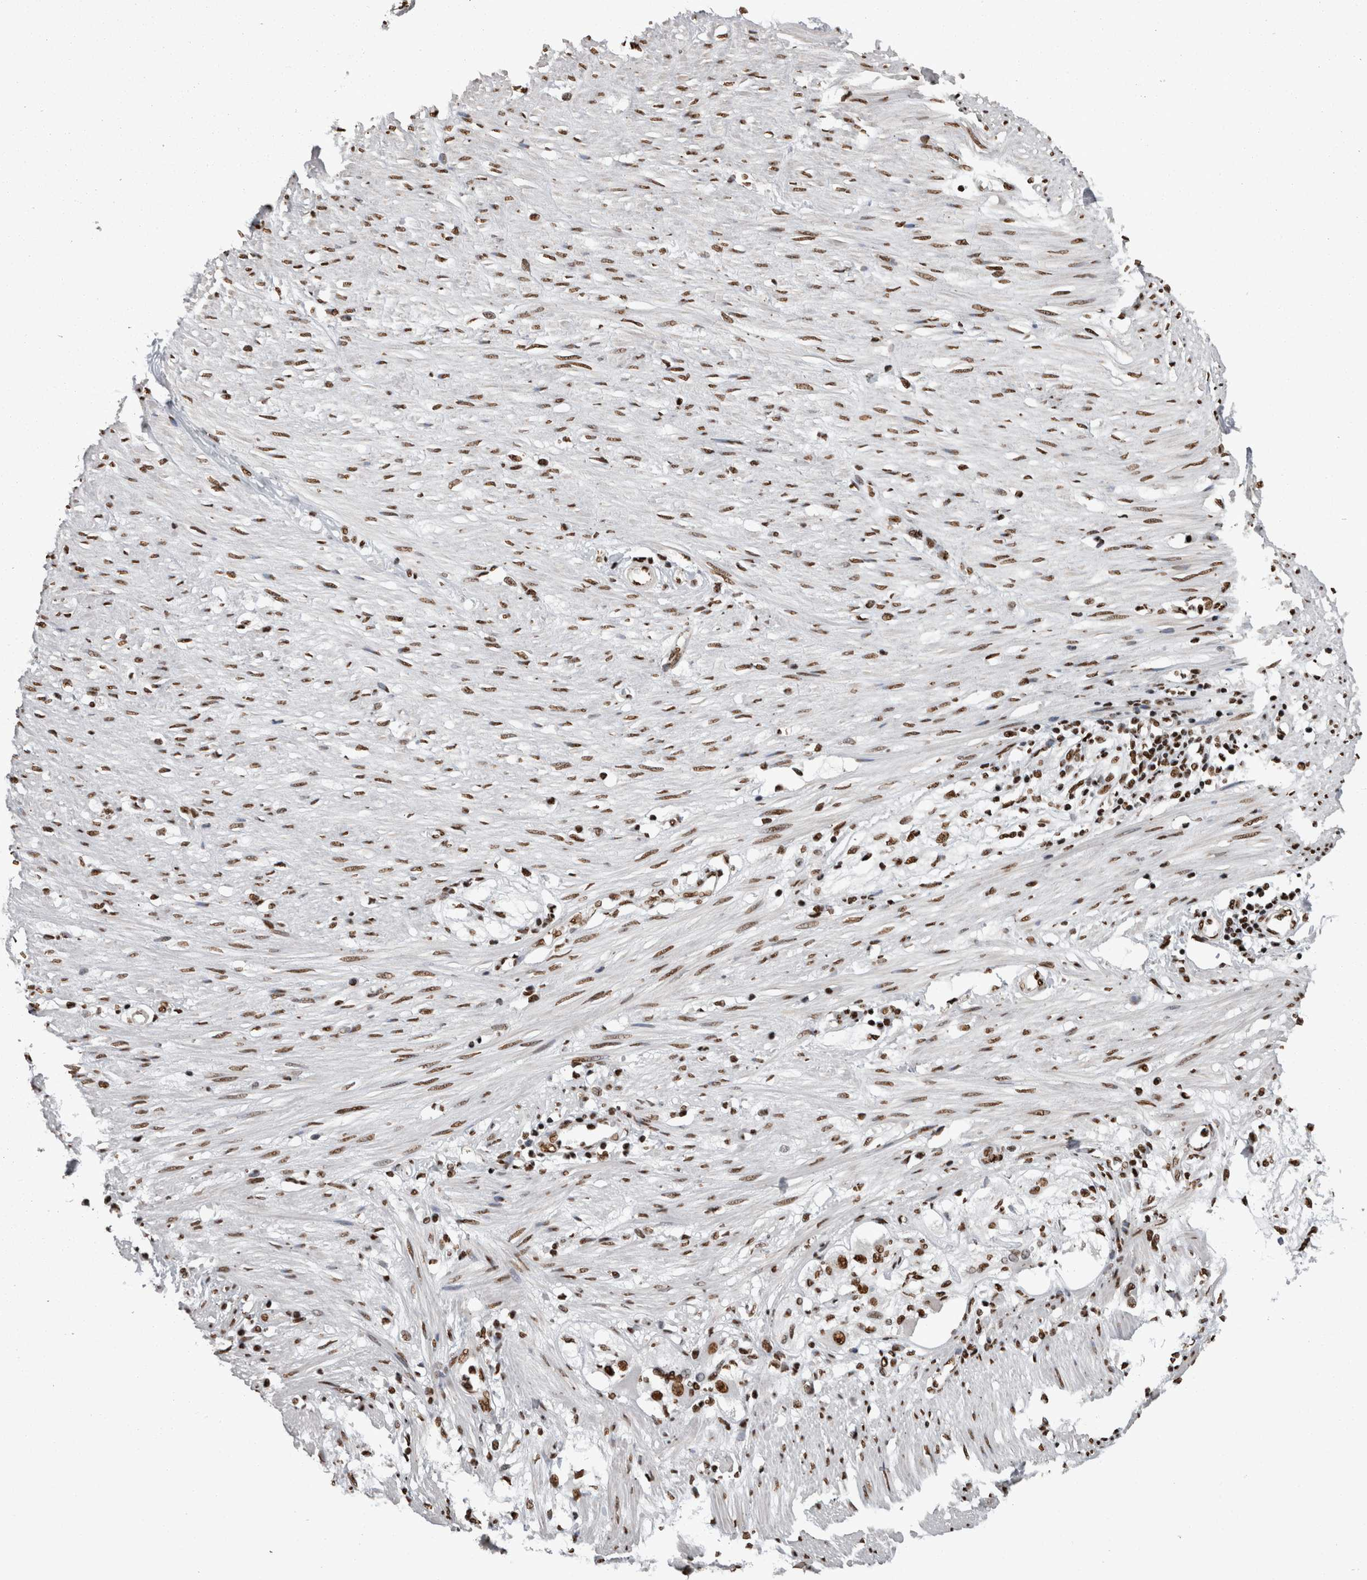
{"staining": {"intensity": "strong", "quantity": ">75%", "location": "nuclear"}, "tissue": "adipose tissue", "cell_type": "Adipocytes", "image_type": "normal", "snomed": [{"axis": "morphology", "description": "Normal tissue, NOS"}, {"axis": "morphology", "description": "Adenocarcinoma, NOS"}, {"axis": "topography", "description": "Colon"}, {"axis": "topography", "description": "Peripheral nerve tissue"}], "caption": "High-magnification brightfield microscopy of benign adipose tissue stained with DAB (3,3'-diaminobenzidine) (brown) and counterstained with hematoxylin (blue). adipocytes exhibit strong nuclear expression is identified in about>75% of cells. (IHC, brightfield microscopy, high magnification).", "gene": "HNRNPM", "patient": {"sex": "male", "age": 14}}